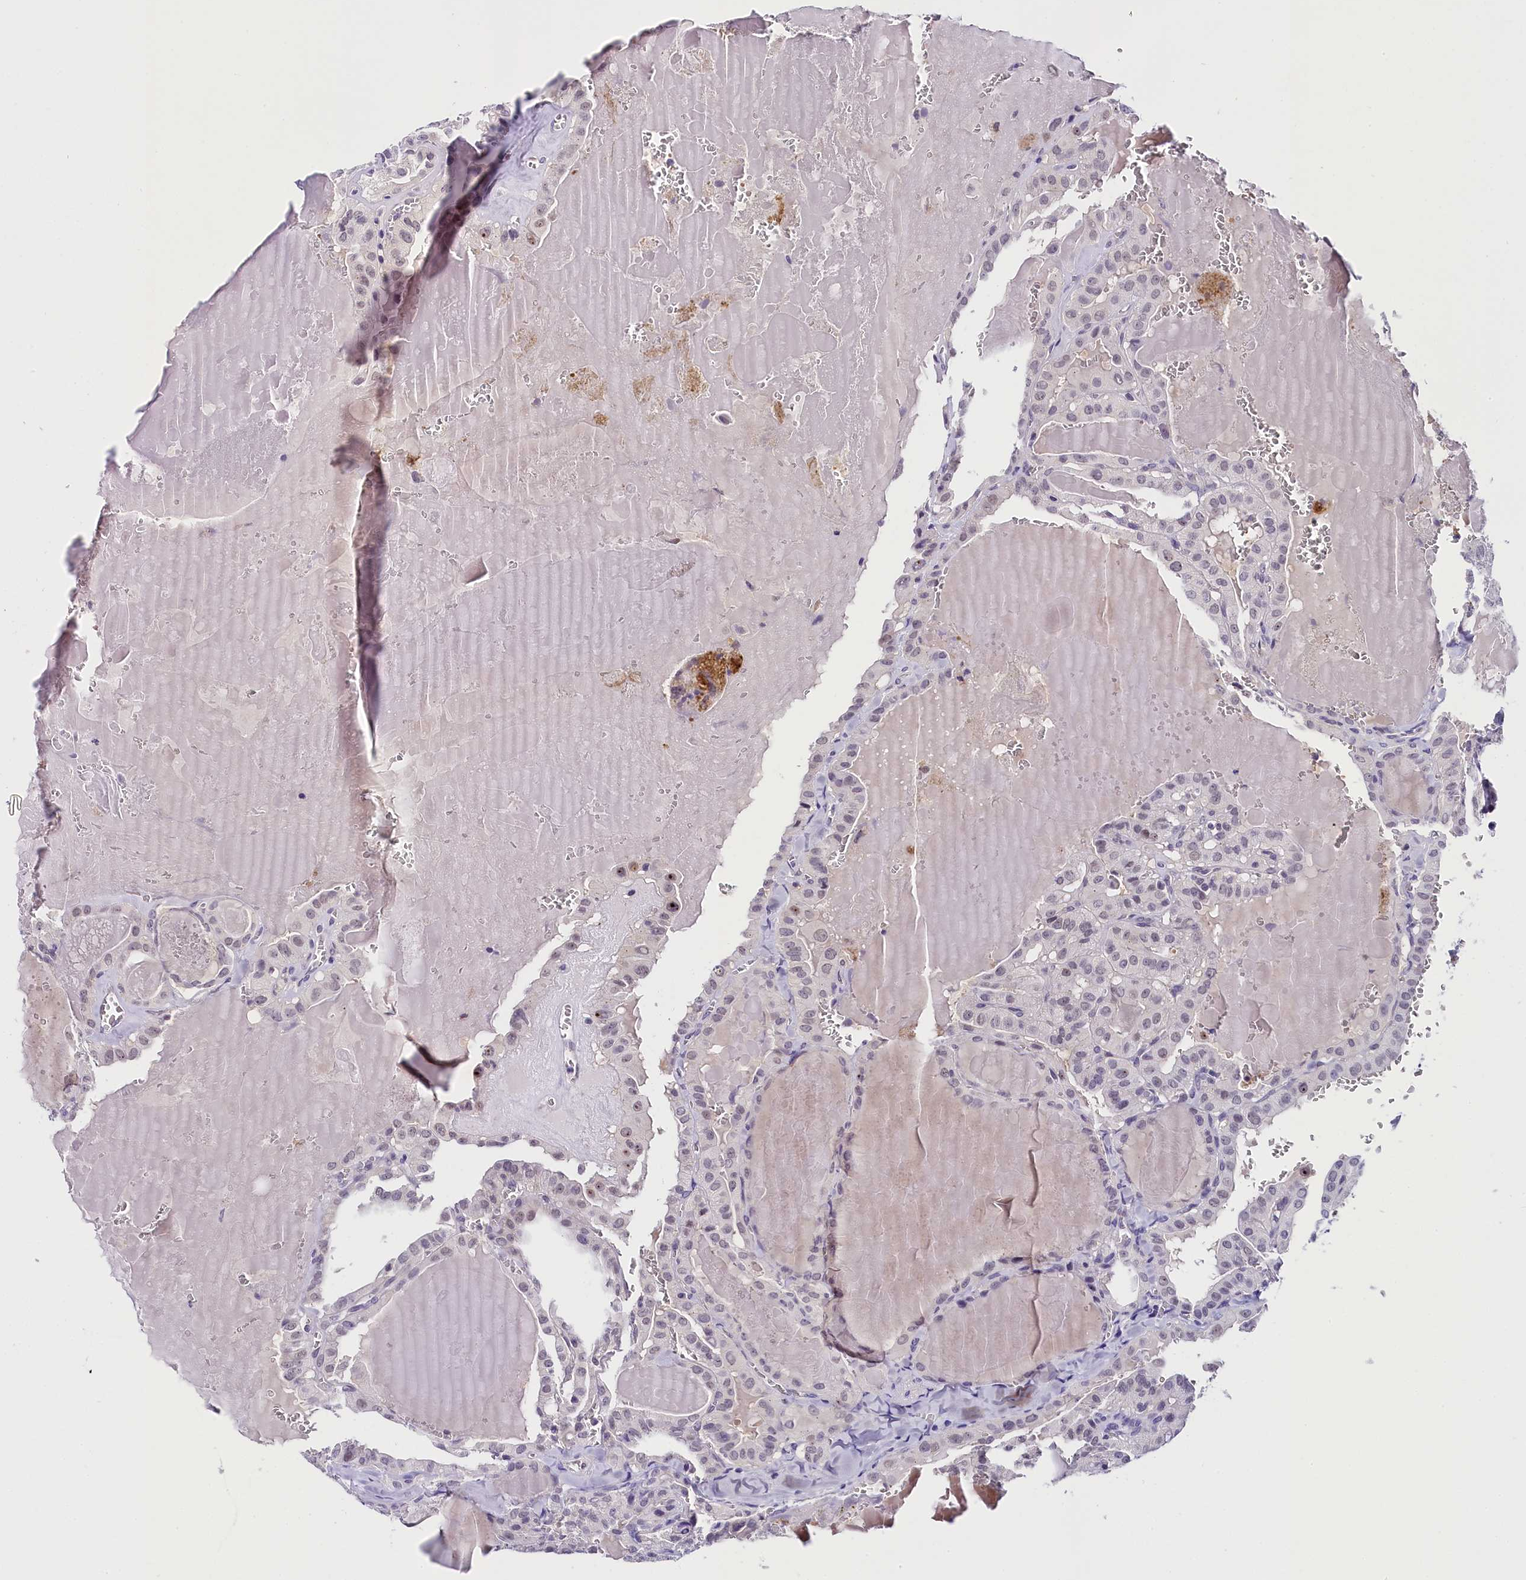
{"staining": {"intensity": "weak", "quantity": "<25%", "location": "nuclear"}, "tissue": "thyroid cancer", "cell_type": "Tumor cells", "image_type": "cancer", "snomed": [{"axis": "morphology", "description": "Papillary adenocarcinoma, NOS"}, {"axis": "topography", "description": "Thyroid gland"}], "caption": "Tumor cells are negative for brown protein staining in thyroid cancer (papillary adenocarcinoma).", "gene": "IQCN", "patient": {"sex": "male", "age": 52}}